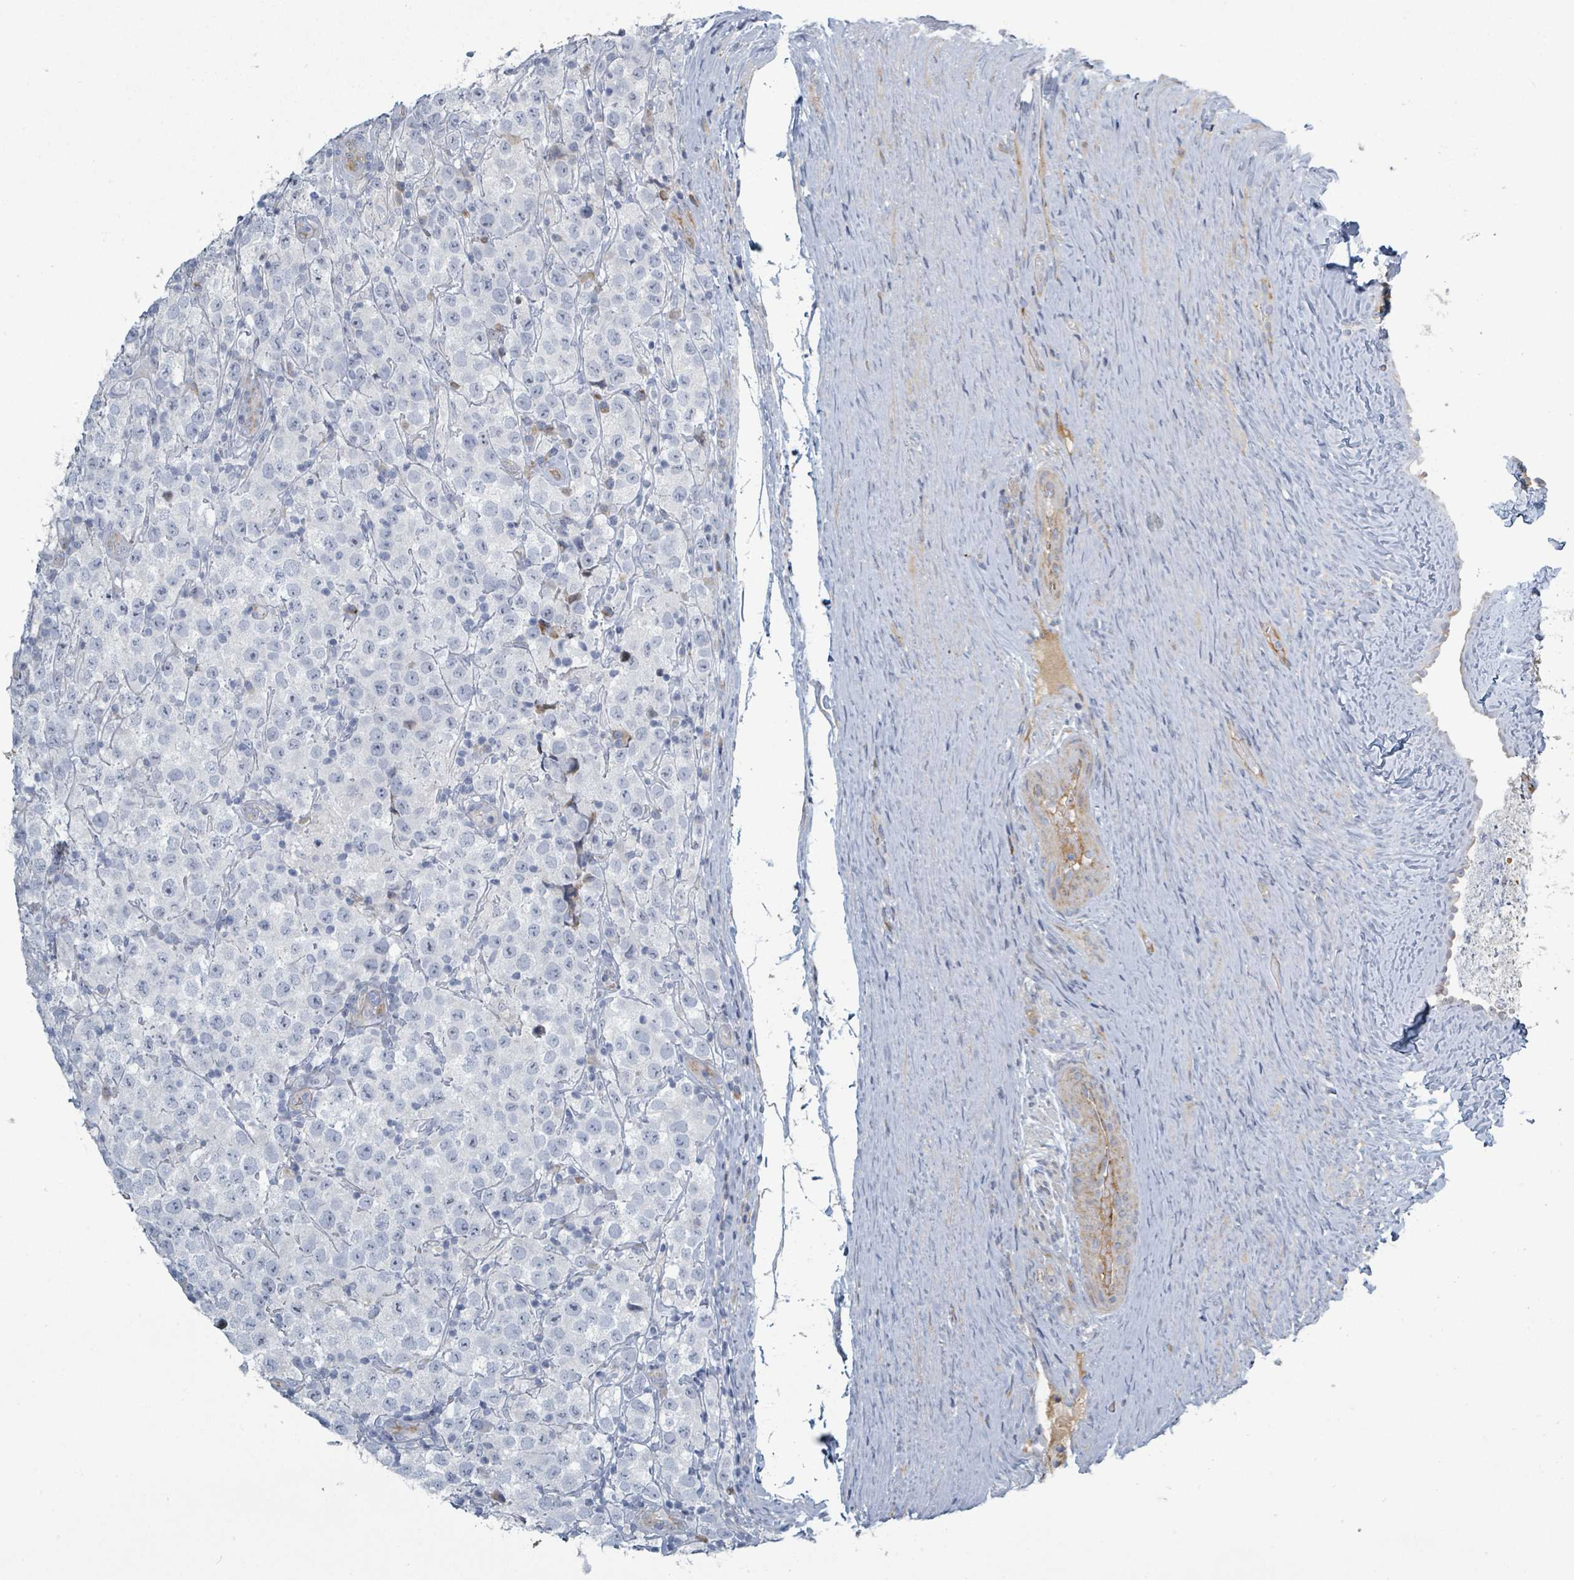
{"staining": {"intensity": "negative", "quantity": "none", "location": "none"}, "tissue": "testis cancer", "cell_type": "Tumor cells", "image_type": "cancer", "snomed": [{"axis": "morphology", "description": "Seminoma, NOS"}, {"axis": "morphology", "description": "Carcinoma, Embryonal, NOS"}, {"axis": "topography", "description": "Testis"}], "caption": "IHC image of neoplastic tissue: testis cancer stained with DAB (3,3'-diaminobenzidine) exhibits no significant protein positivity in tumor cells.", "gene": "RAB33B", "patient": {"sex": "male", "age": 41}}